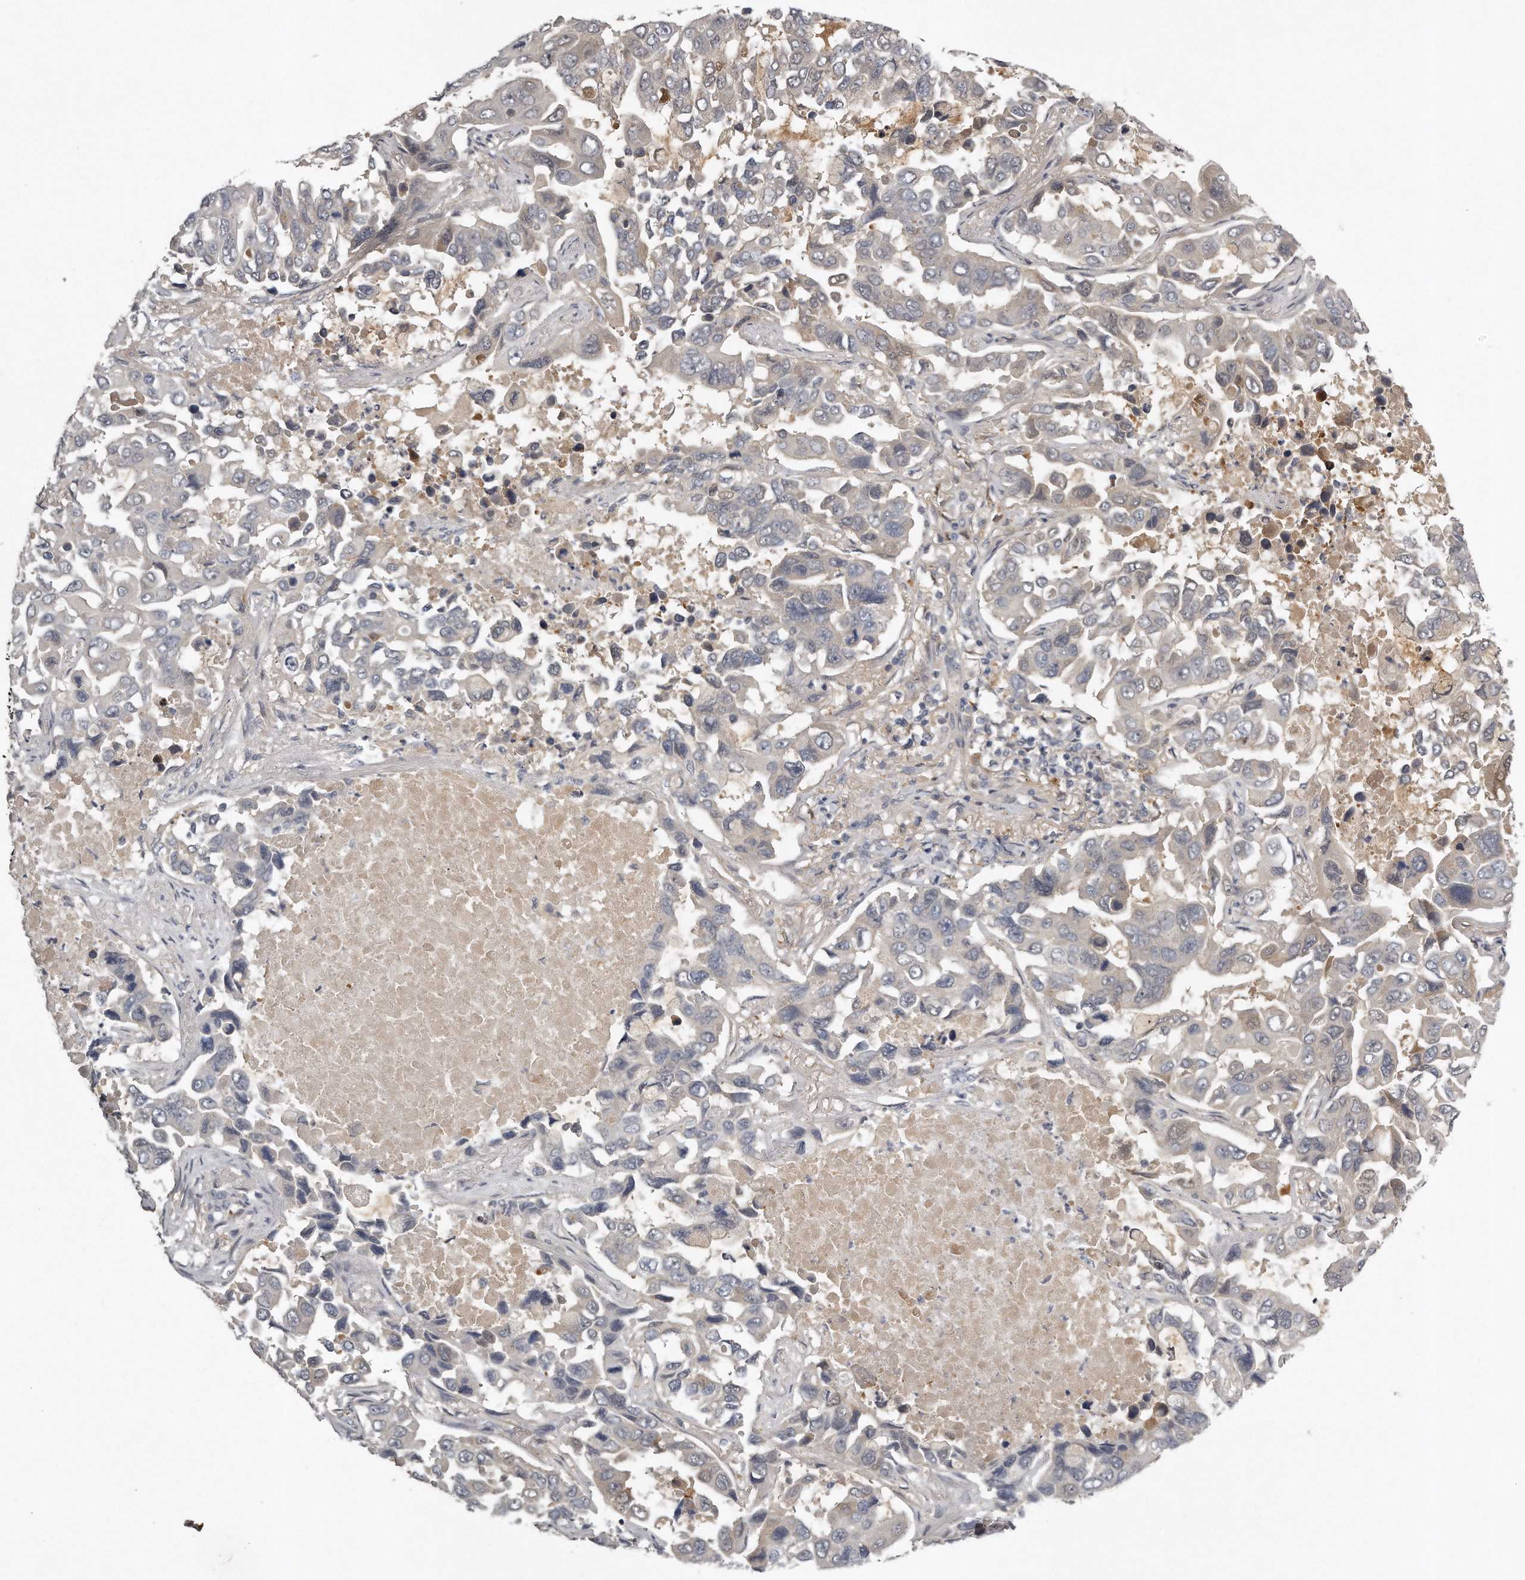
{"staining": {"intensity": "negative", "quantity": "none", "location": "none"}, "tissue": "lung cancer", "cell_type": "Tumor cells", "image_type": "cancer", "snomed": [{"axis": "morphology", "description": "Adenocarcinoma, NOS"}, {"axis": "topography", "description": "Lung"}], "caption": "High power microscopy micrograph of an immunohistochemistry micrograph of lung adenocarcinoma, revealing no significant positivity in tumor cells.", "gene": "GGCT", "patient": {"sex": "male", "age": 64}}